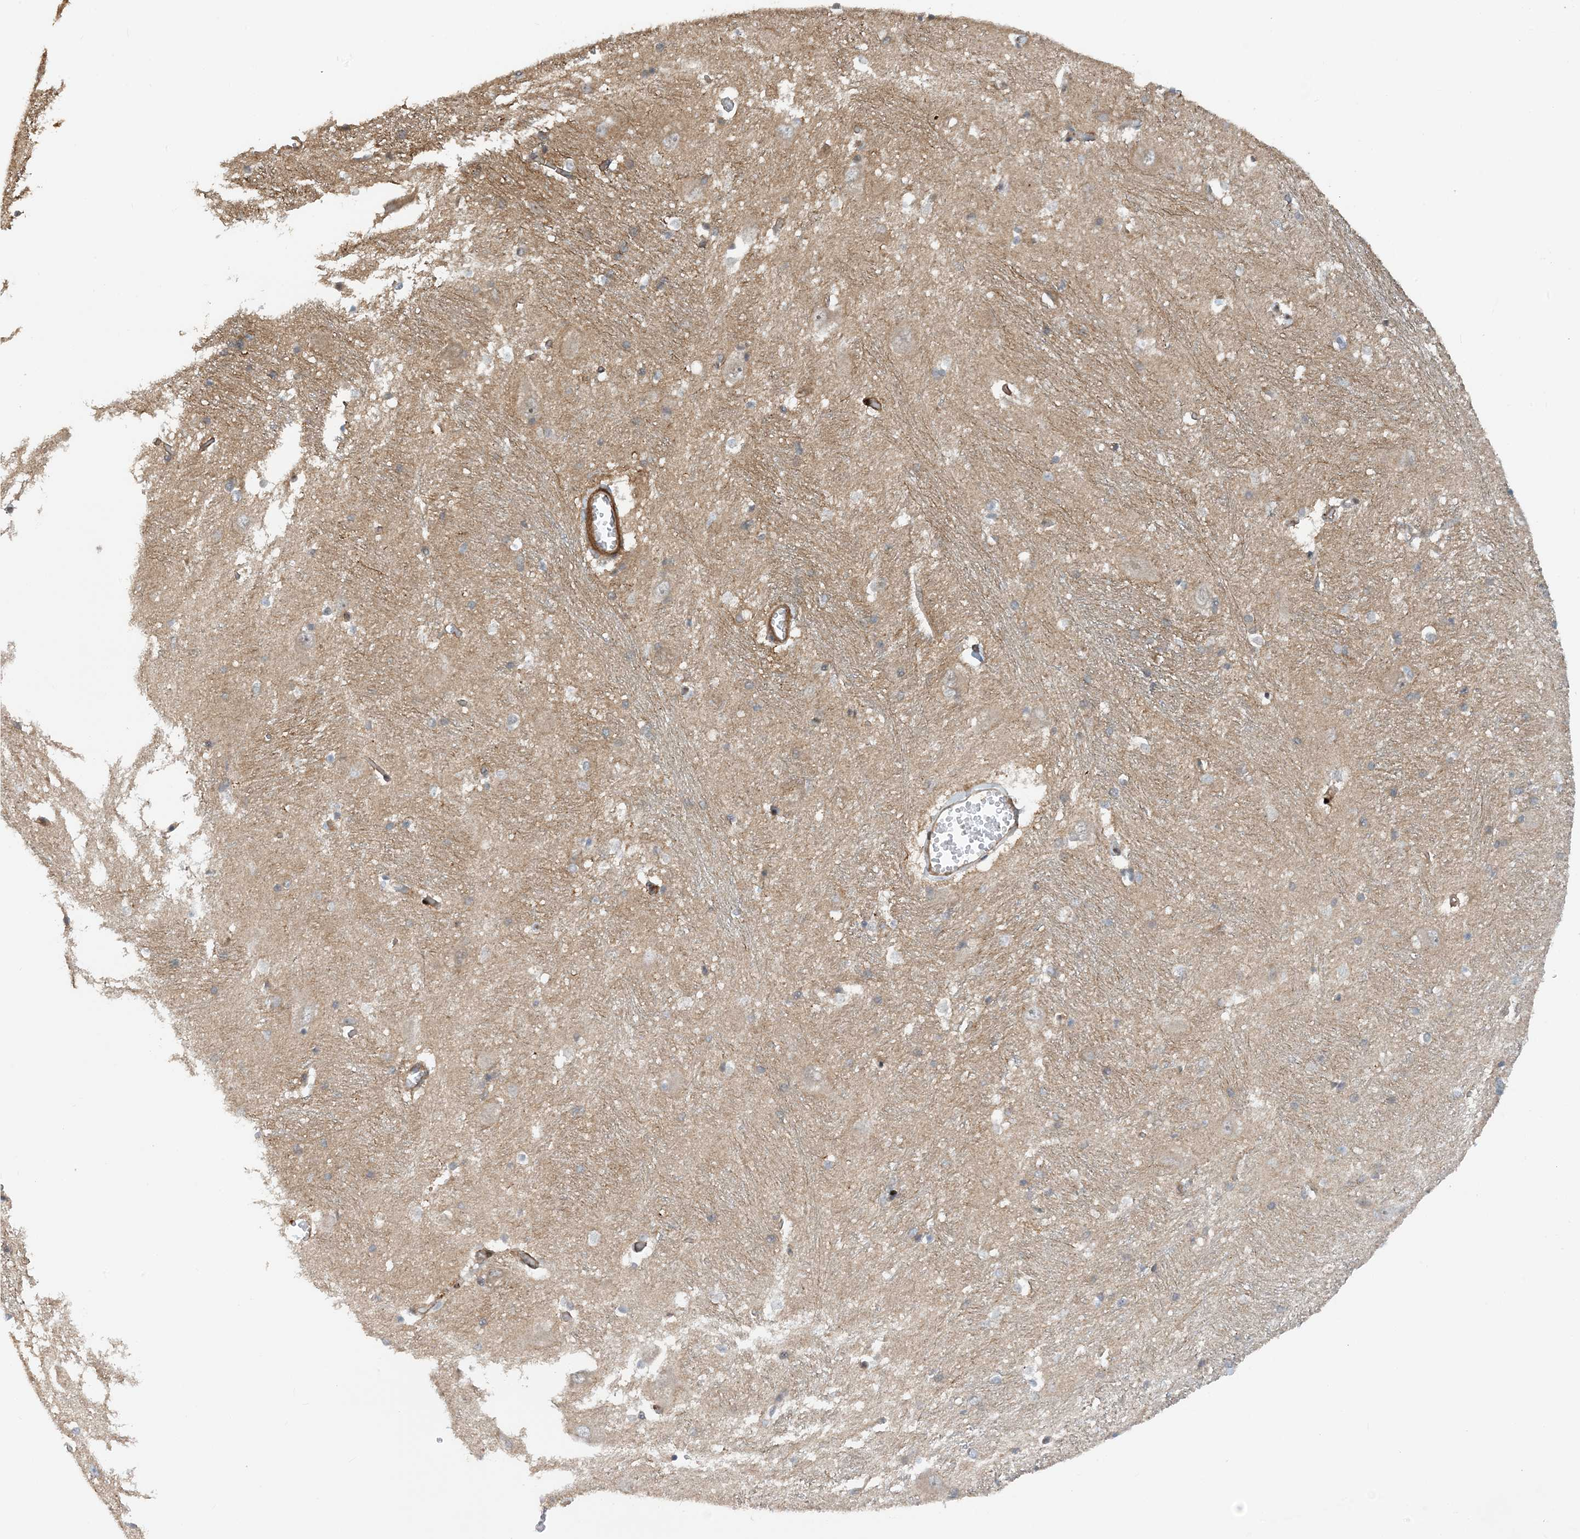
{"staining": {"intensity": "negative", "quantity": "none", "location": "none"}, "tissue": "caudate", "cell_type": "Glial cells", "image_type": "normal", "snomed": [{"axis": "morphology", "description": "Normal tissue, NOS"}, {"axis": "topography", "description": "Lateral ventricle wall"}], "caption": "Glial cells are negative for protein expression in unremarkable human caudate.", "gene": "HEMK1", "patient": {"sex": "male", "age": 37}}